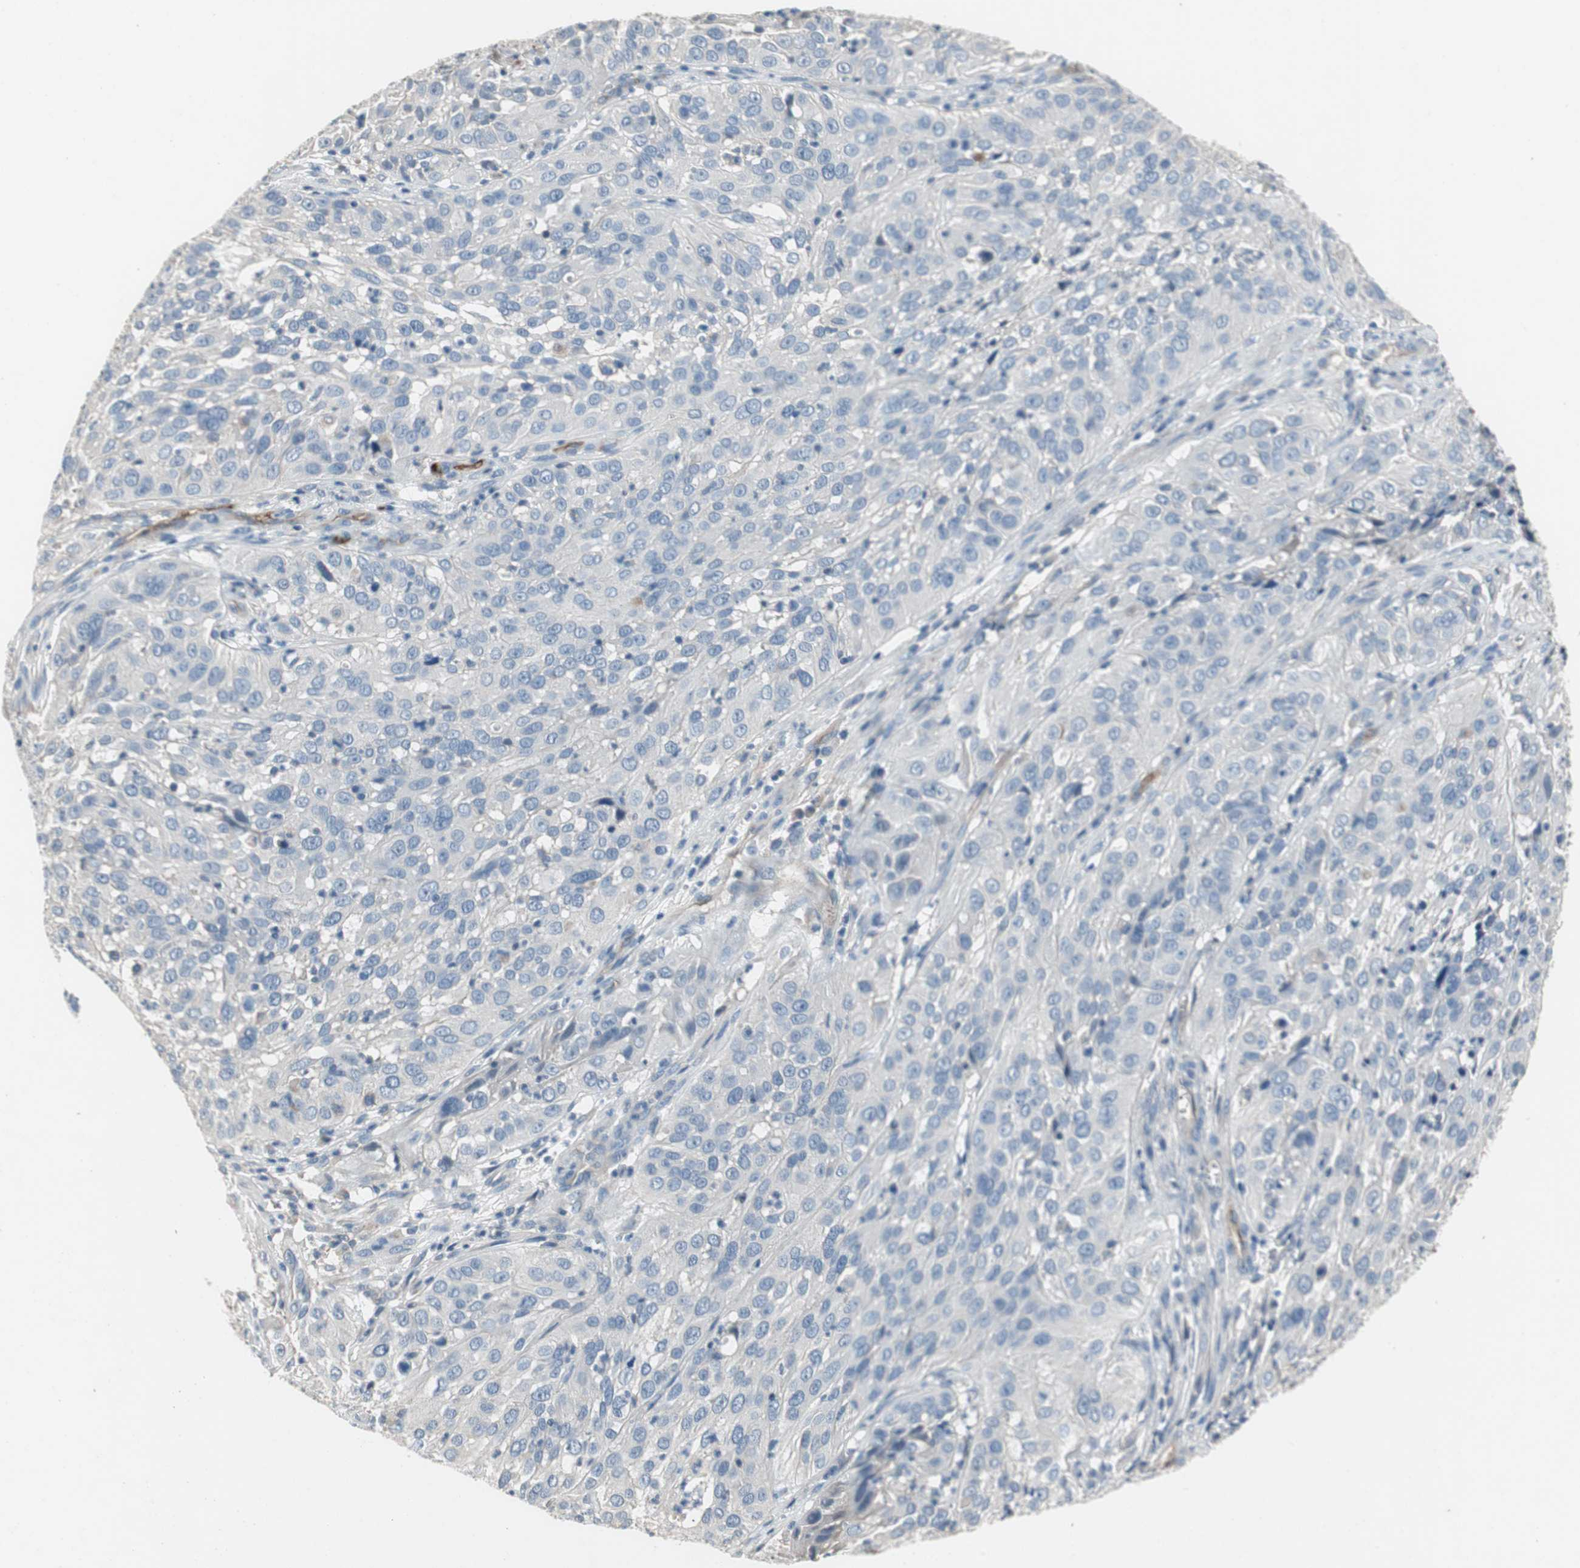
{"staining": {"intensity": "negative", "quantity": "none", "location": "none"}, "tissue": "cervical cancer", "cell_type": "Tumor cells", "image_type": "cancer", "snomed": [{"axis": "morphology", "description": "Squamous cell carcinoma, NOS"}, {"axis": "topography", "description": "Cervix"}], "caption": "Micrograph shows no significant protein positivity in tumor cells of cervical cancer (squamous cell carcinoma).", "gene": "ALPL", "patient": {"sex": "female", "age": 32}}